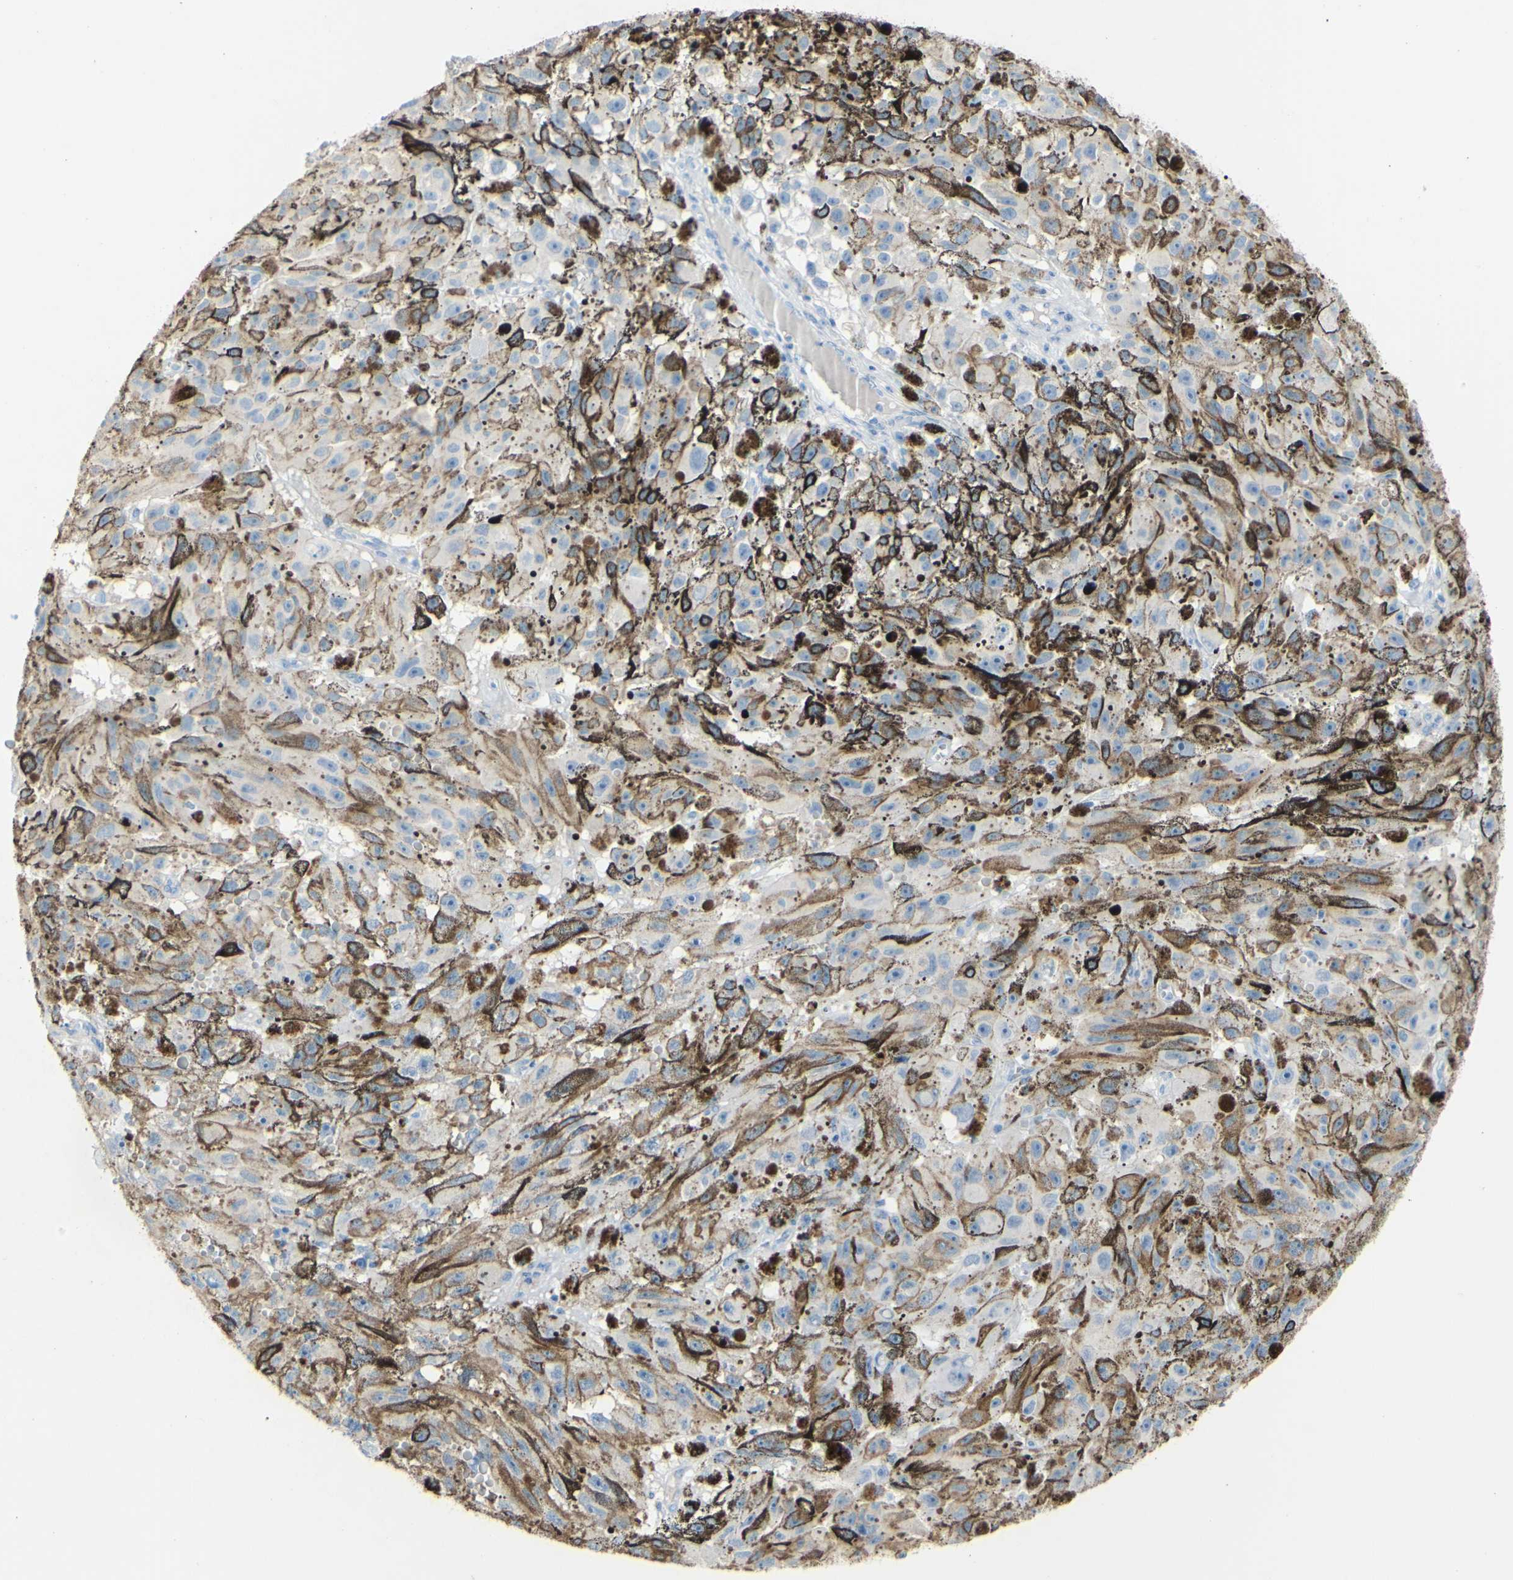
{"staining": {"intensity": "negative", "quantity": "none", "location": "none"}, "tissue": "melanoma", "cell_type": "Tumor cells", "image_type": "cancer", "snomed": [{"axis": "morphology", "description": "Malignant melanoma, NOS"}, {"axis": "topography", "description": "Skin"}], "caption": "DAB immunohistochemical staining of melanoma exhibits no significant positivity in tumor cells.", "gene": "DSC2", "patient": {"sex": "female", "age": 104}}